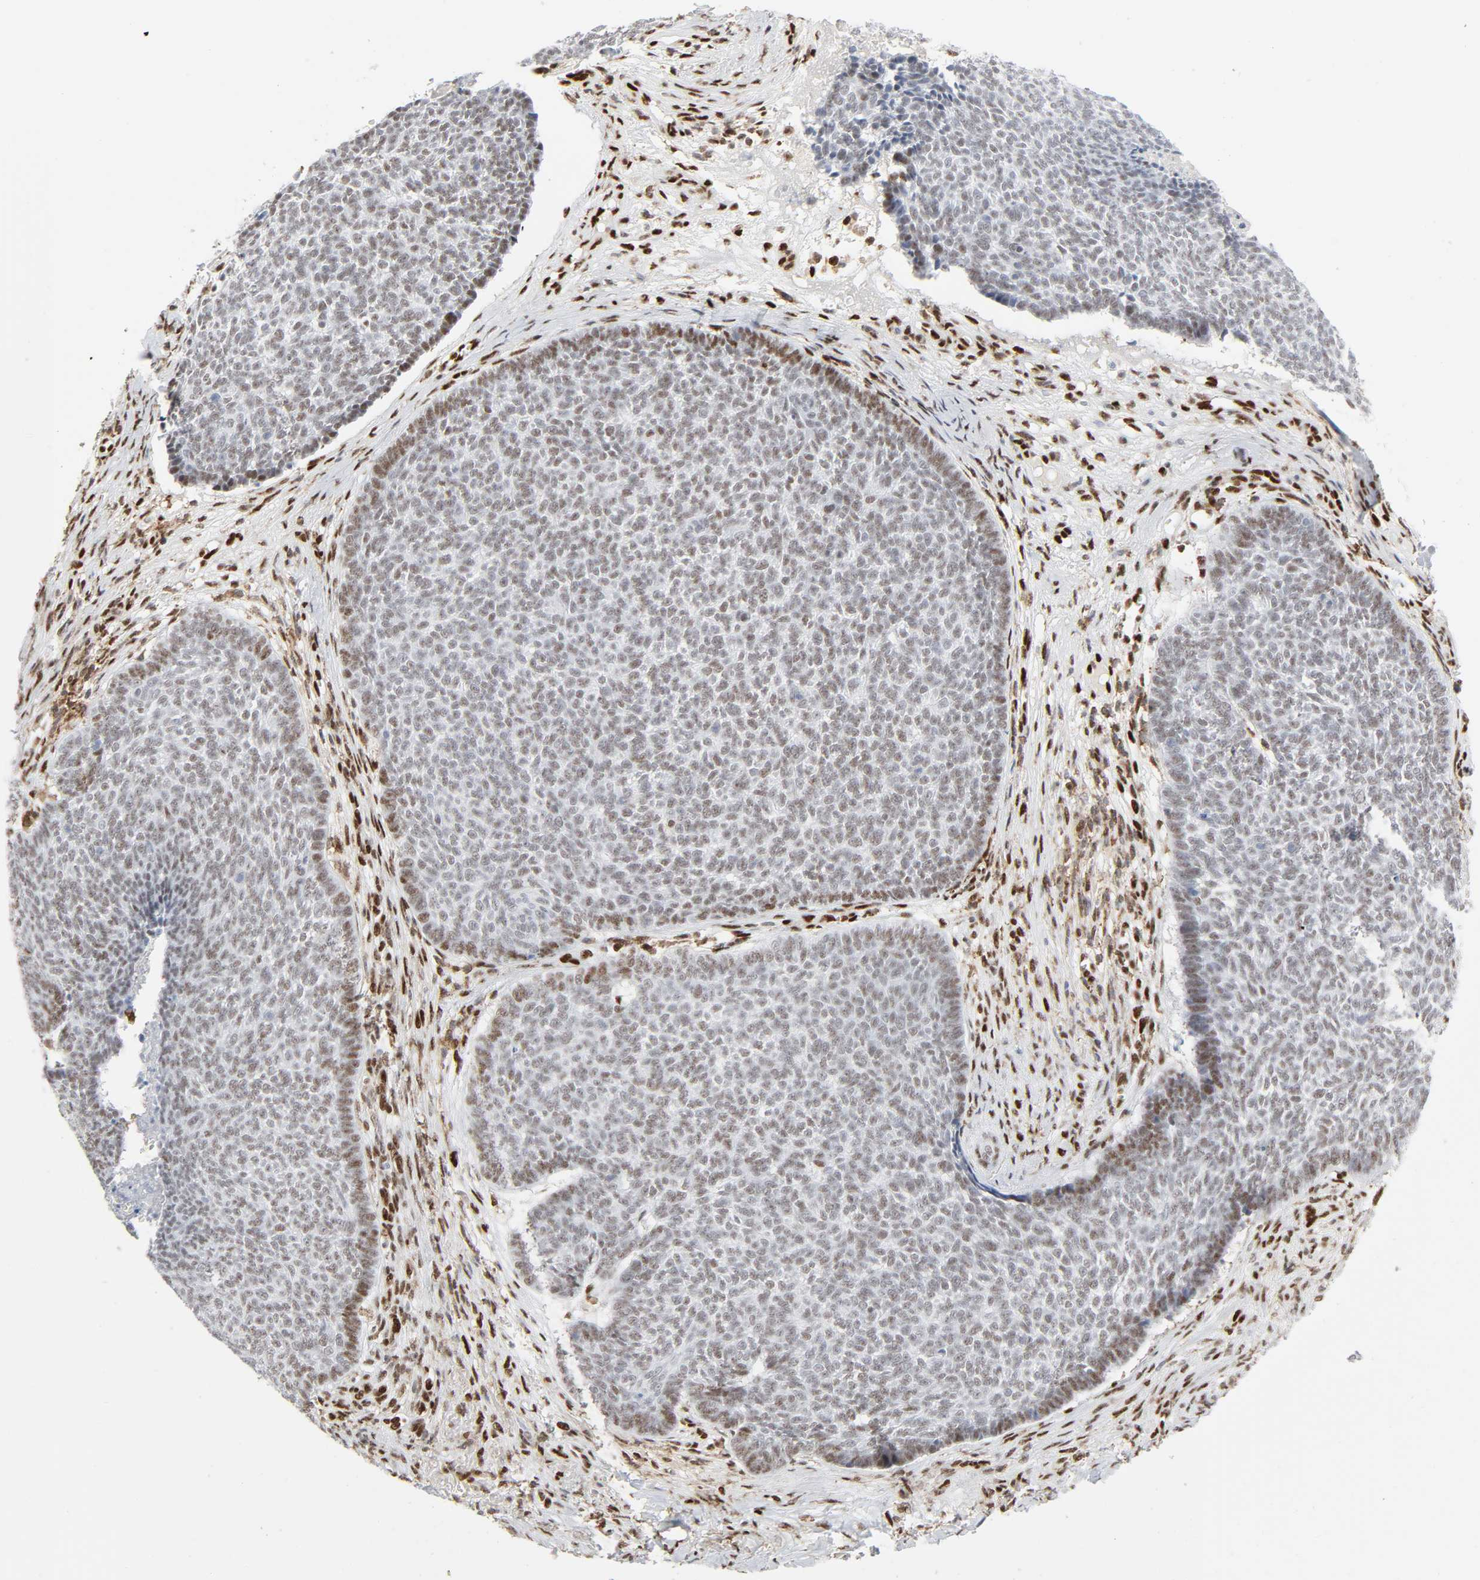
{"staining": {"intensity": "weak", "quantity": "25%-75%", "location": "nuclear"}, "tissue": "skin cancer", "cell_type": "Tumor cells", "image_type": "cancer", "snomed": [{"axis": "morphology", "description": "Basal cell carcinoma"}, {"axis": "topography", "description": "Skin"}], "caption": "Tumor cells demonstrate weak nuclear expression in about 25%-75% of cells in basal cell carcinoma (skin). The staining was performed using DAB, with brown indicating positive protein expression. Nuclei are stained blue with hematoxylin.", "gene": "WAS", "patient": {"sex": "male", "age": 84}}